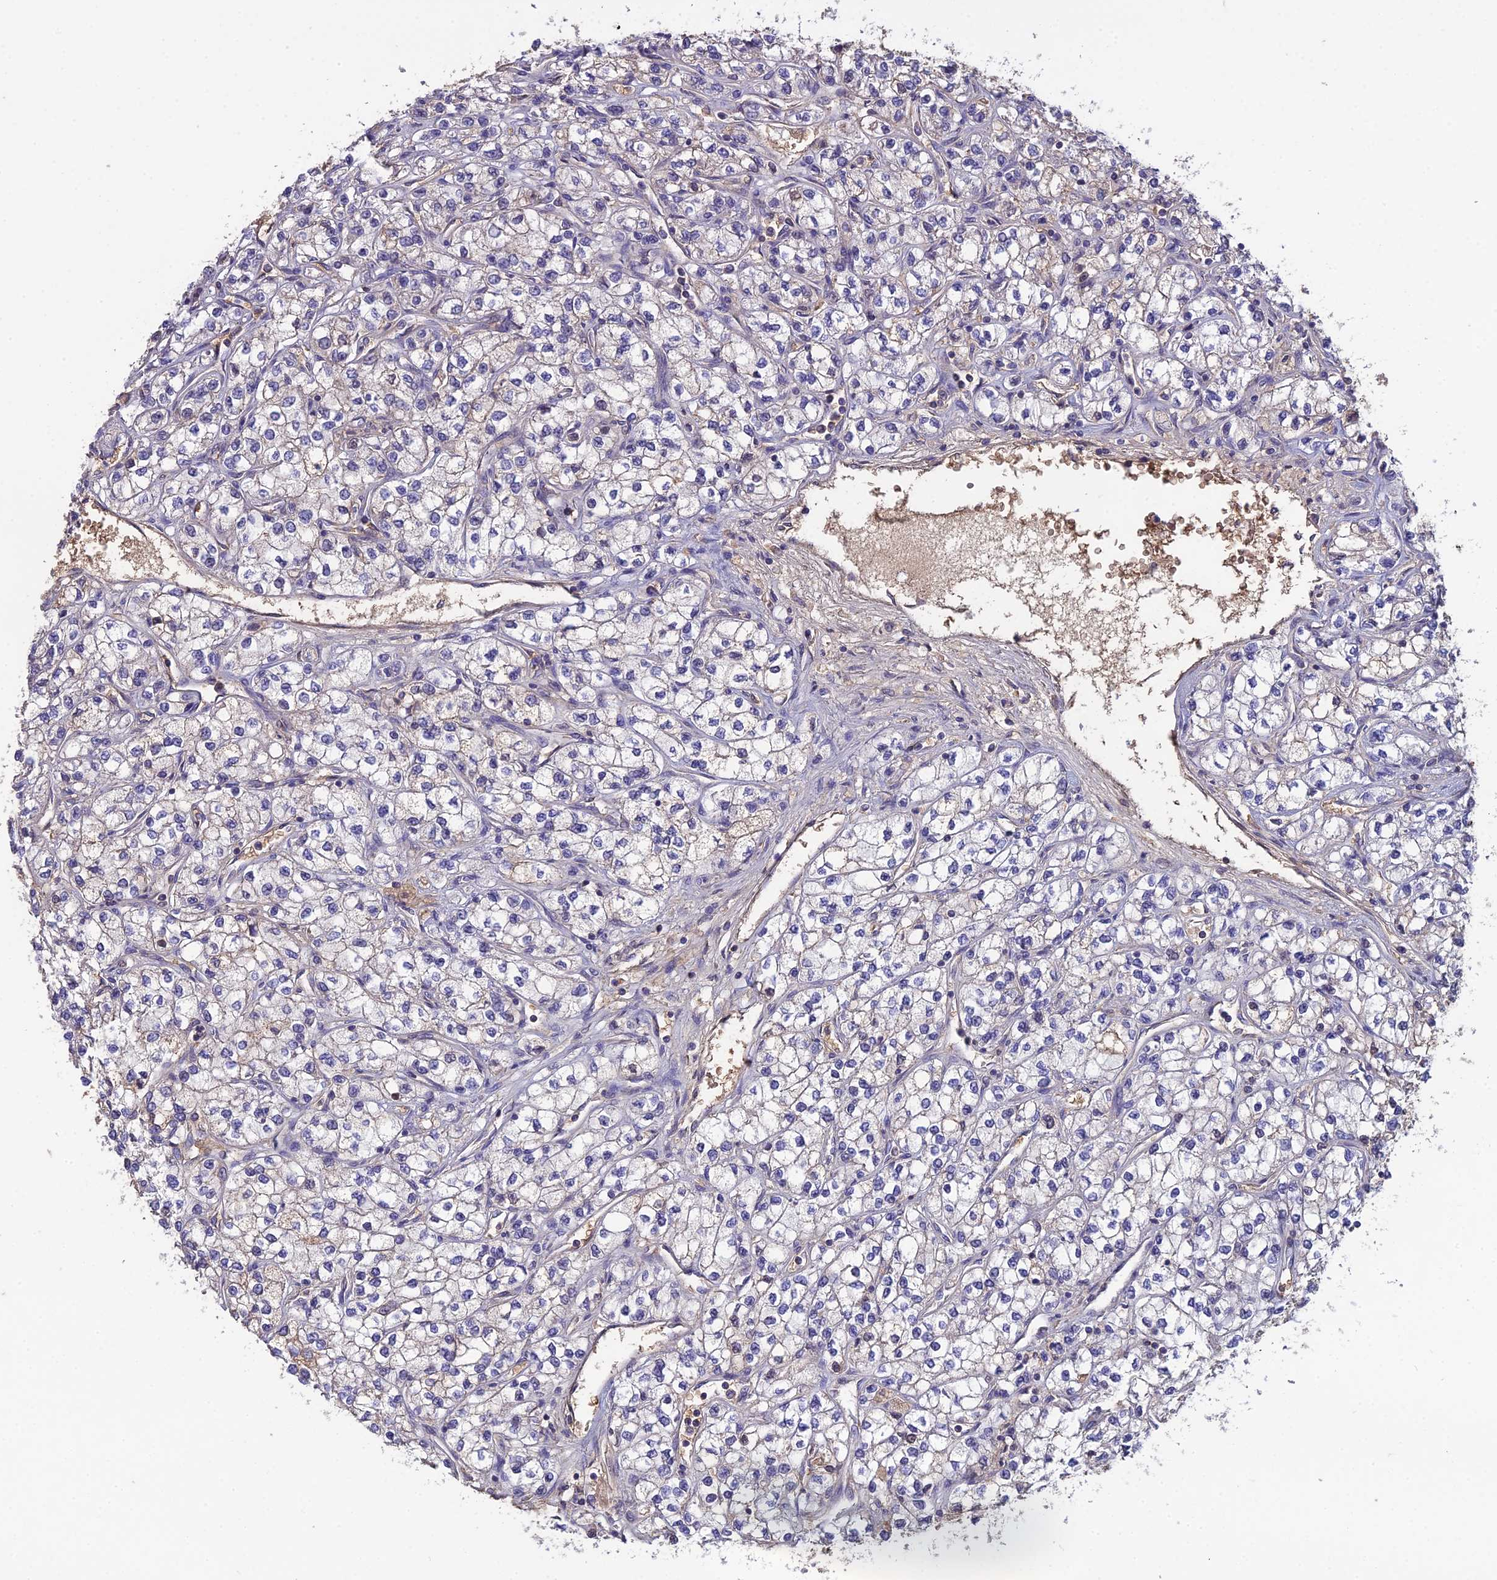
{"staining": {"intensity": "weak", "quantity": "25%-75%", "location": "cytoplasmic/membranous"}, "tissue": "renal cancer", "cell_type": "Tumor cells", "image_type": "cancer", "snomed": [{"axis": "morphology", "description": "Adenocarcinoma, NOS"}, {"axis": "topography", "description": "Kidney"}], "caption": "IHC (DAB) staining of adenocarcinoma (renal) displays weak cytoplasmic/membranous protein expression in approximately 25%-75% of tumor cells.", "gene": "GALR2", "patient": {"sex": "male", "age": 80}}